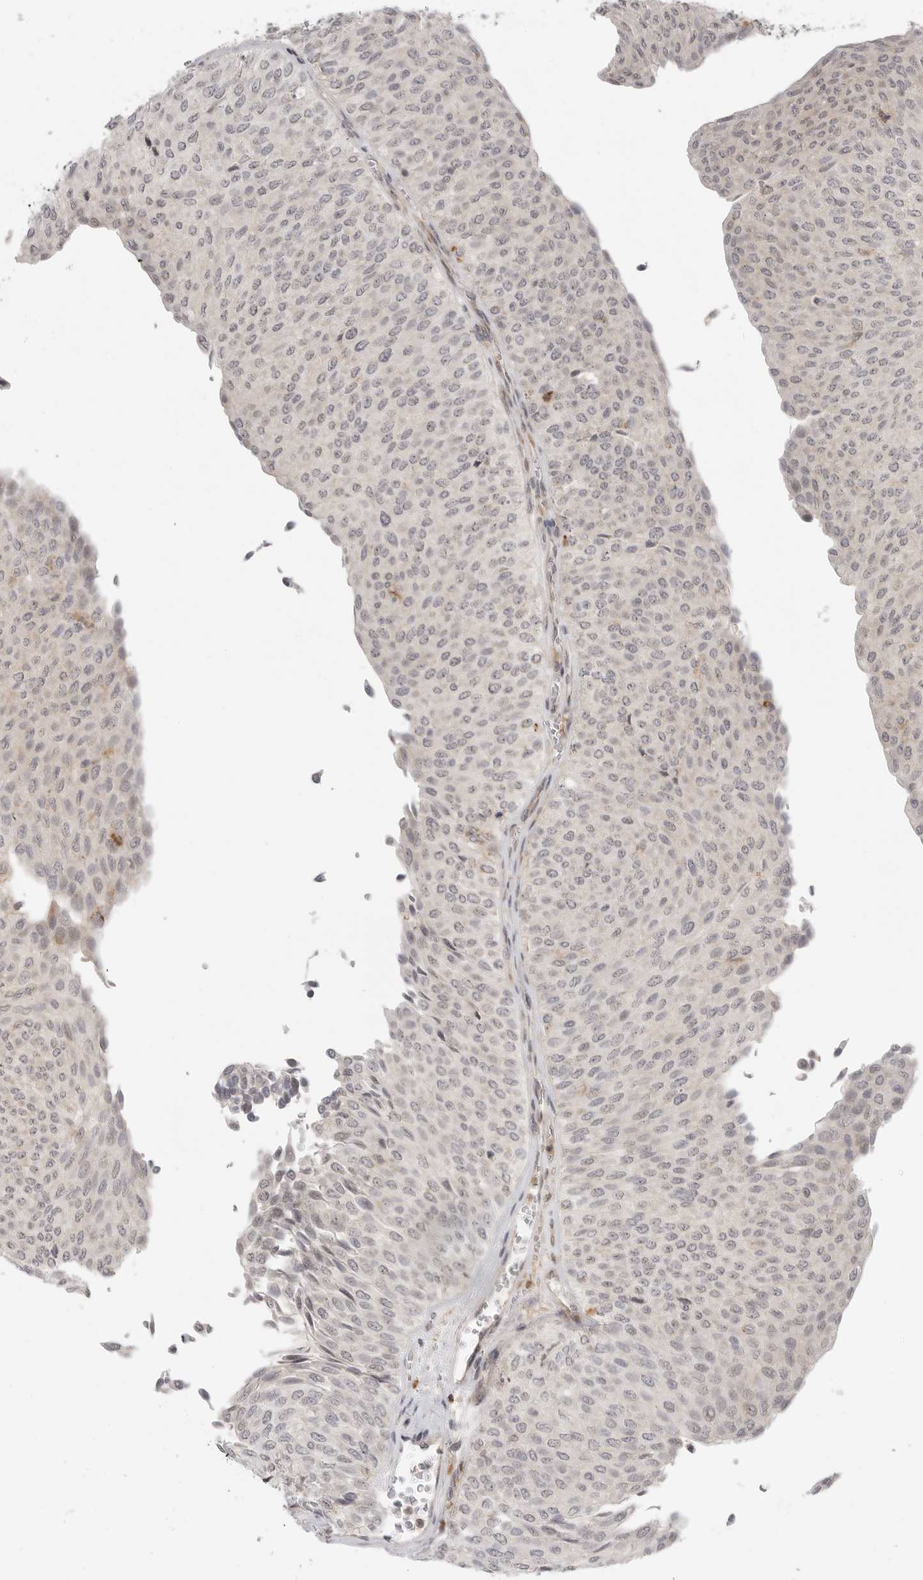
{"staining": {"intensity": "negative", "quantity": "none", "location": "none"}, "tissue": "urothelial cancer", "cell_type": "Tumor cells", "image_type": "cancer", "snomed": [{"axis": "morphology", "description": "Urothelial carcinoma, Low grade"}, {"axis": "topography", "description": "Urinary bladder"}], "caption": "Protein analysis of urothelial carcinoma (low-grade) displays no significant staining in tumor cells.", "gene": "SH3KBP1", "patient": {"sex": "male", "age": 78}}